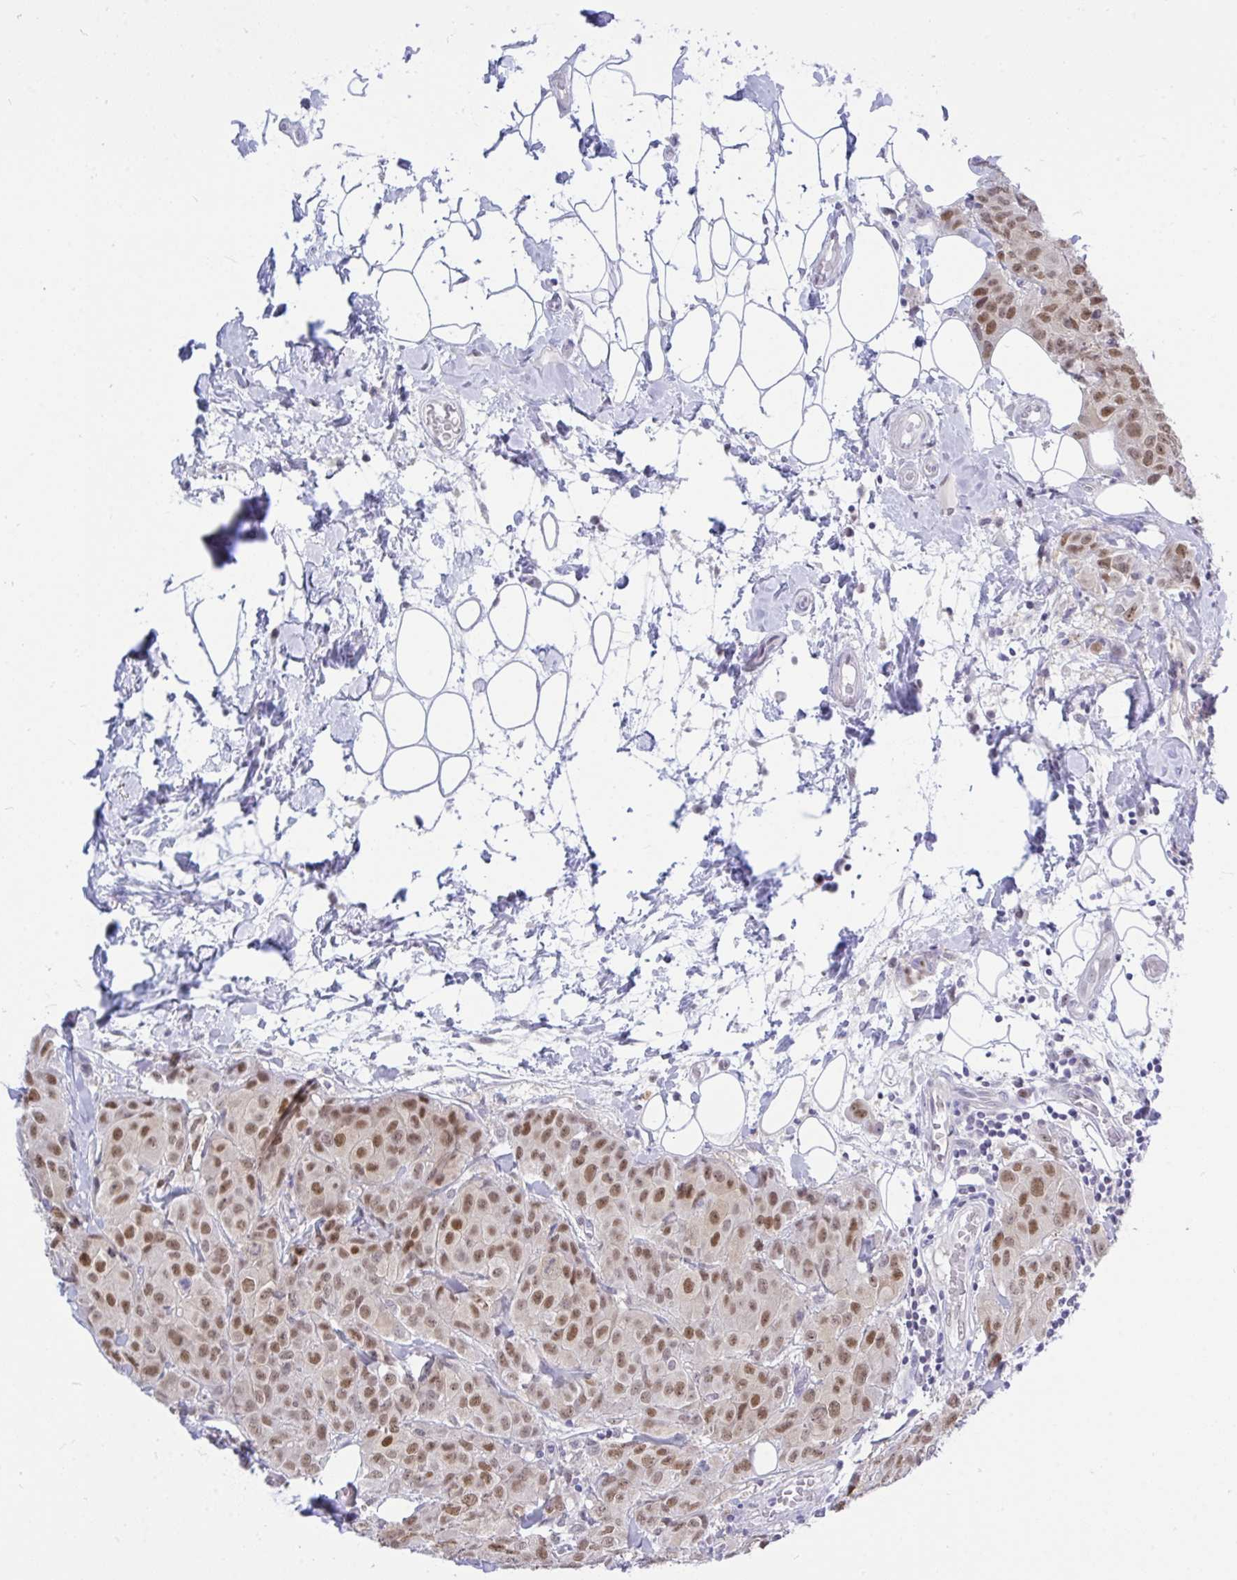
{"staining": {"intensity": "moderate", "quantity": ">75%", "location": "nuclear"}, "tissue": "breast cancer", "cell_type": "Tumor cells", "image_type": "cancer", "snomed": [{"axis": "morphology", "description": "Duct carcinoma"}, {"axis": "topography", "description": "Breast"}], "caption": "A photomicrograph showing moderate nuclear positivity in about >75% of tumor cells in invasive ductal carcinoma (breast), as visualized by brown immunohistochemical staining.", "gene": "THOP1", "patient": {"sex": "female", "age": 43}}